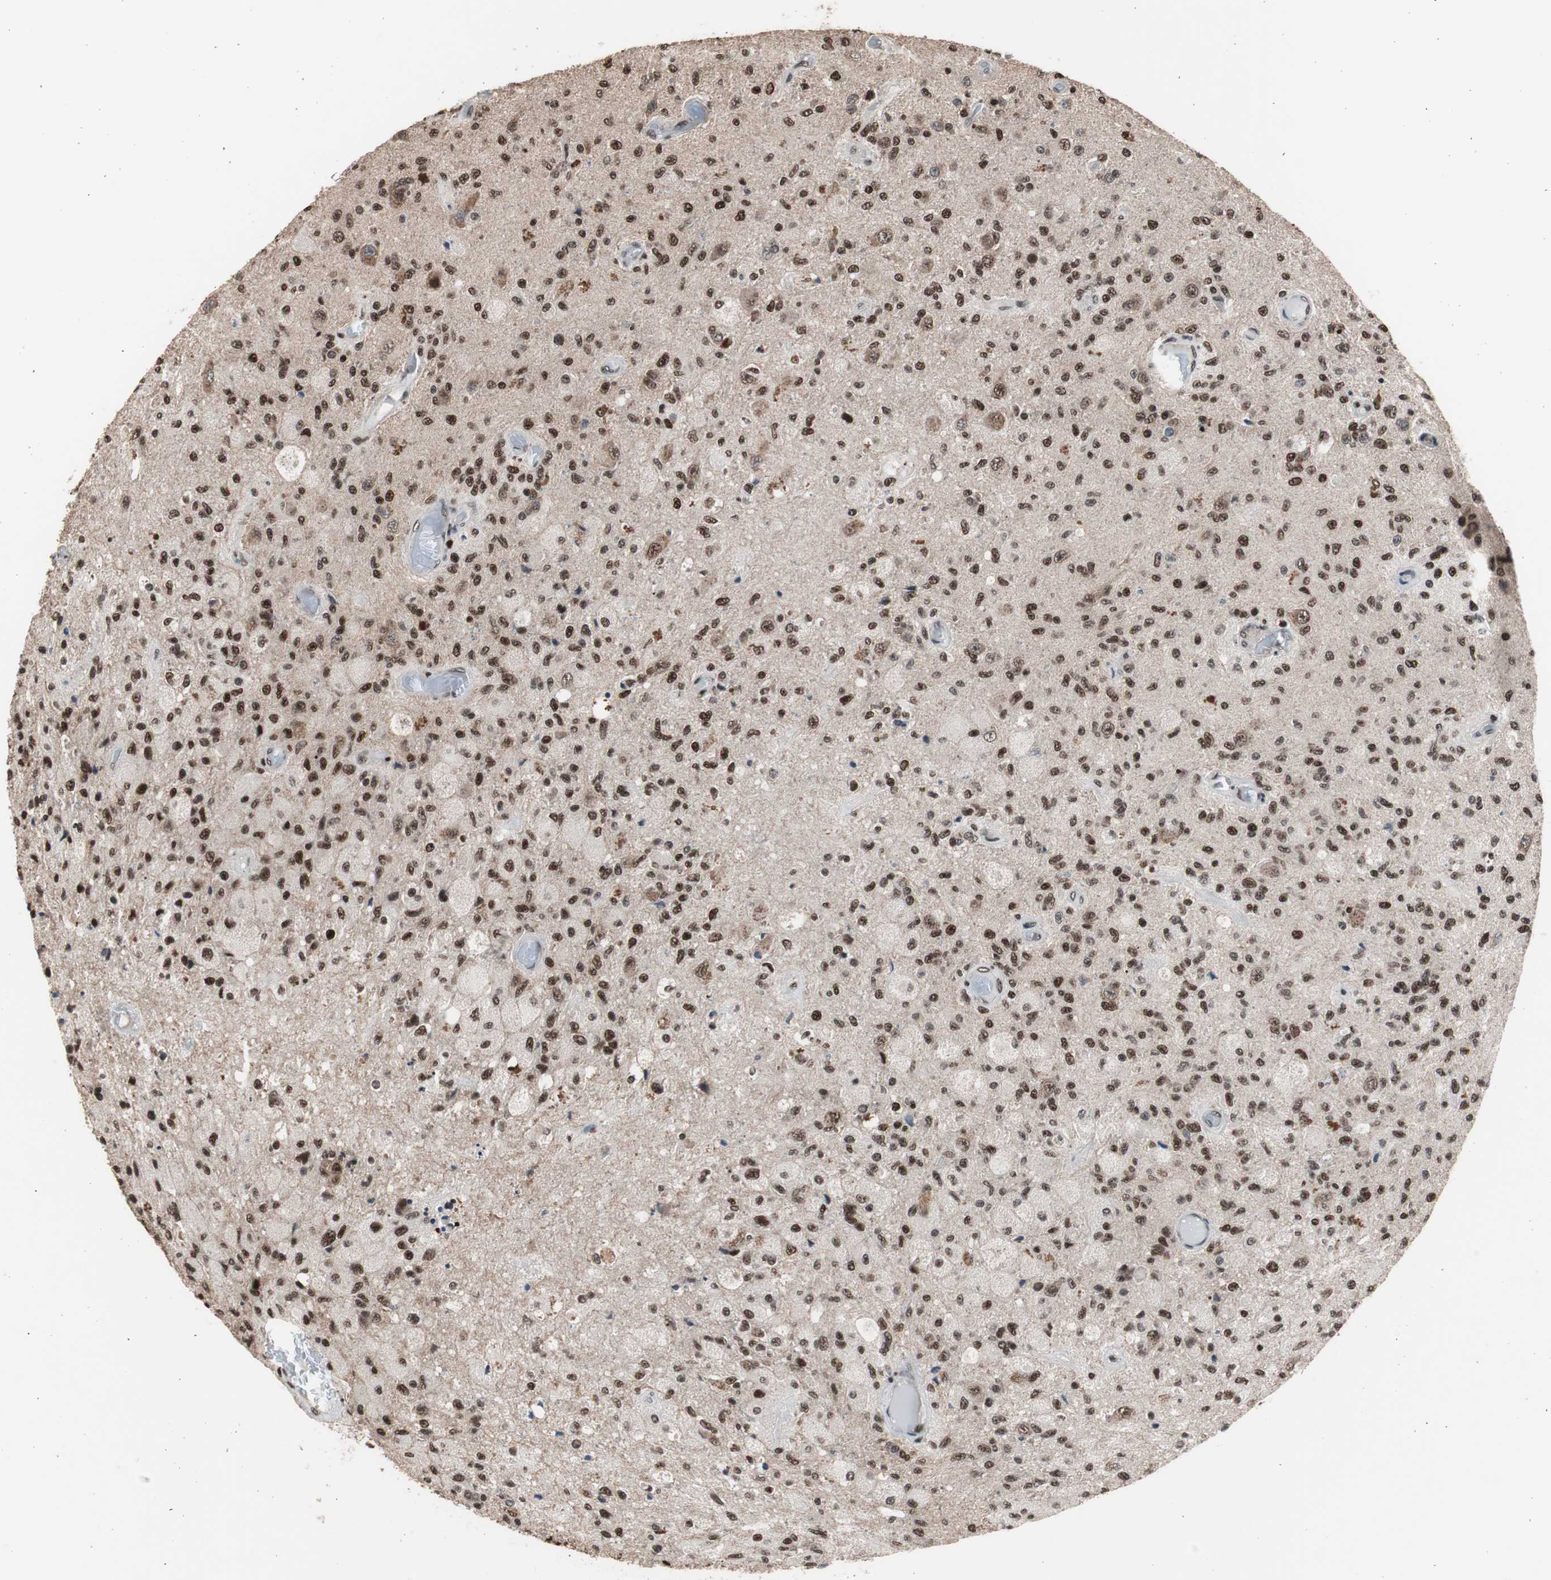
{"staining": {"intensity": "strong", "quantity": ">75%", "location": "nuclear"}, "tissue": "glioma", "cell_type": "Tumor cells", "image_type": "cancer", "snomed": [{"axis": "morphology", "description": "Normal tissue, NOS"}, {"axis": "morphology", "description": "Glioma, malignant, High grade"}, {"axis": "topography", "description": "Cerebral cortex"}], "caption": "Brown immunohistochemical staining in malignant high-grade glioma reveals strong nuclear staining in about >75% of tumor cells. The protein is stained brown, and the nuclei are stained in blue (DAB IHC with brightfield microscopy, high magnification).", "gene": "RPA1", "patient": {"sex": "male", "age": 77}}